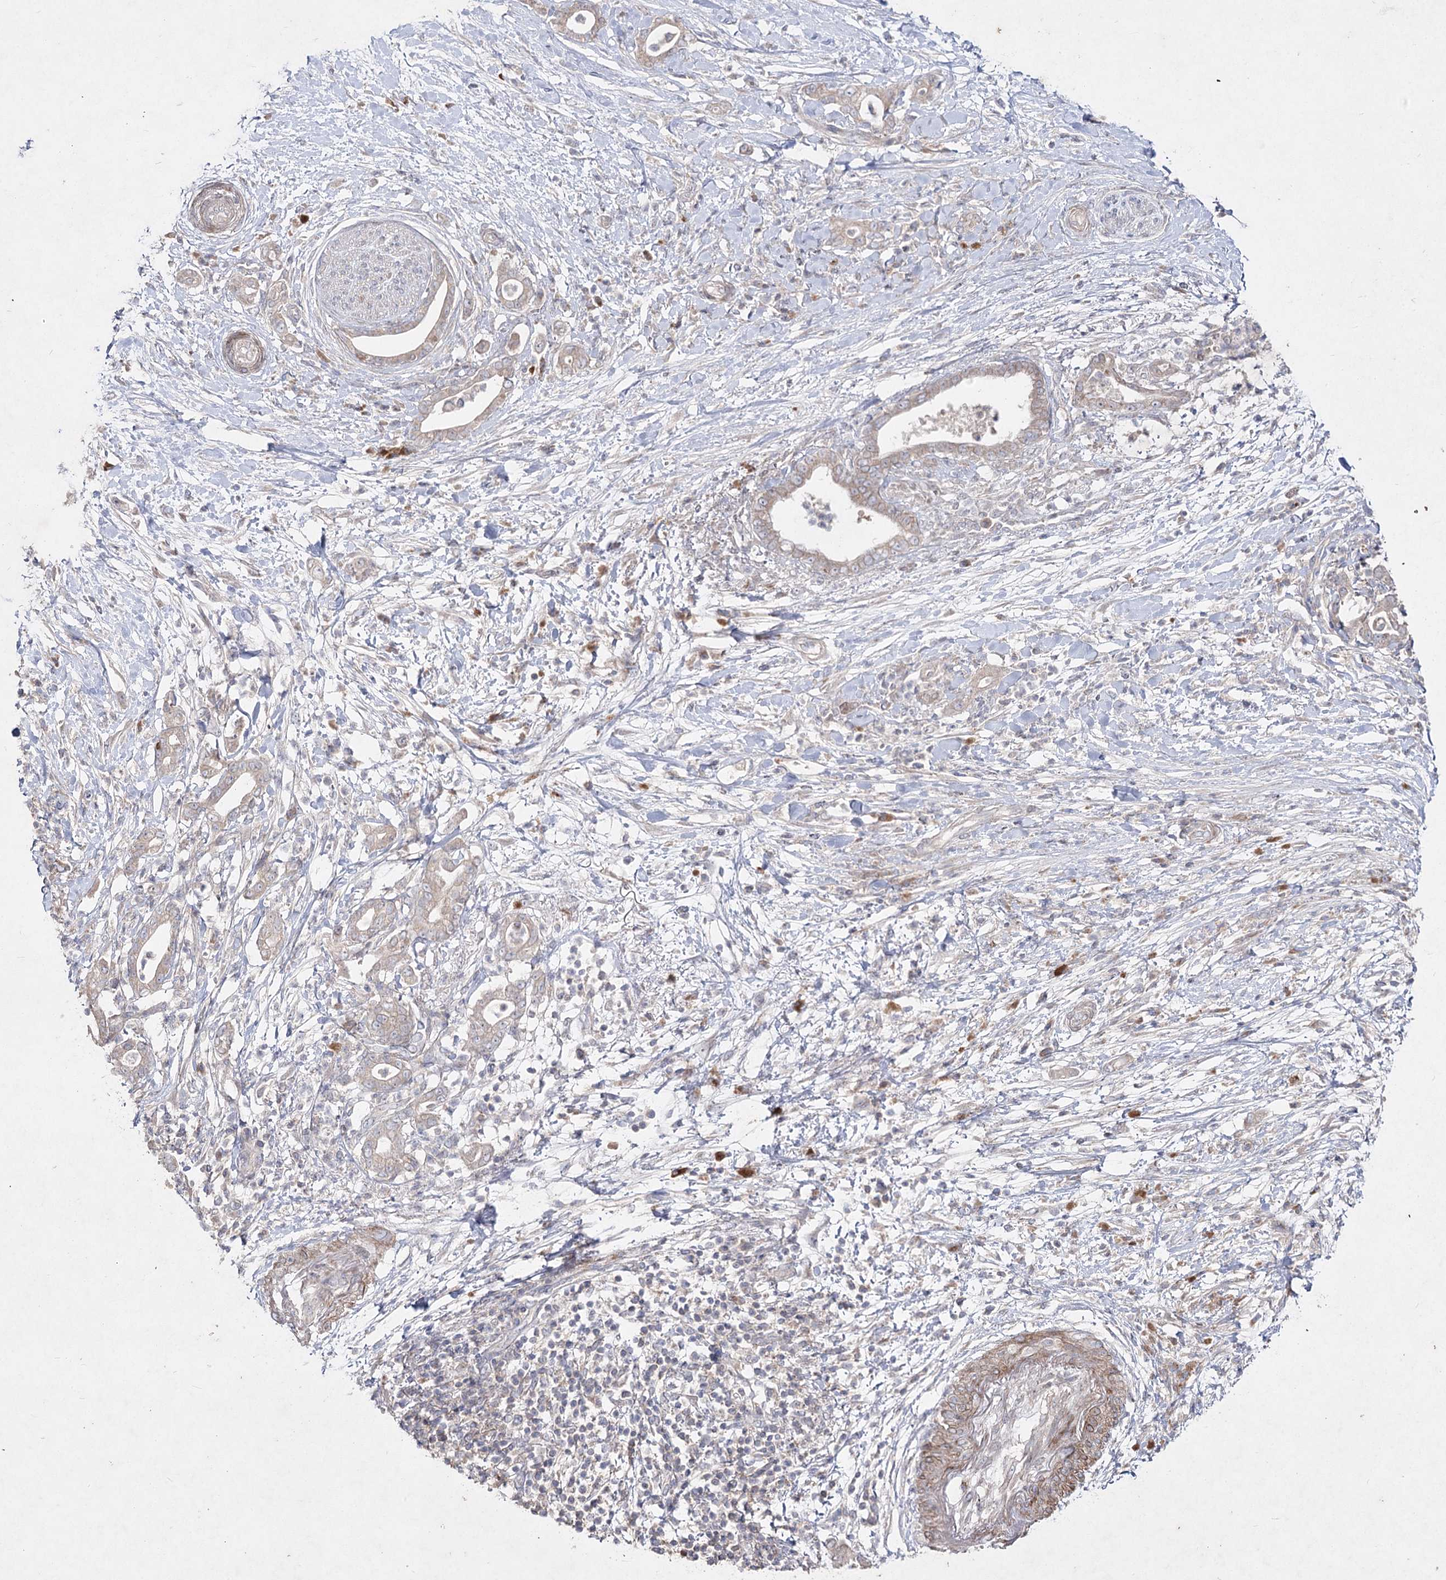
{"staining": {"intensity": "weak", "quantity": "25%-75%", "location": "cytoplasmic/membranous"}, "tissue": "pancreatic cancer", "cell_type": "Tumor cells", "image_type": "cancer", "snomed": [{"axis": "morphology", "description": "Adenocarcinoma, NOS"}, {"axis": "topography", "description": "Pancreas"}], "caption": "High-magnification brightfield microscopy of adenocarcinoma (pancreatic) stained with DAB (3,3'-diaminobenzidine) (brown) and counterstained with hematoxylin (blue). tumor cells exhibit weak cytoplasmic/membranous positivity is present in about25%-75% of cells.", "gene": "CIB2", "patient": {"sex": "female", "age": 55}}